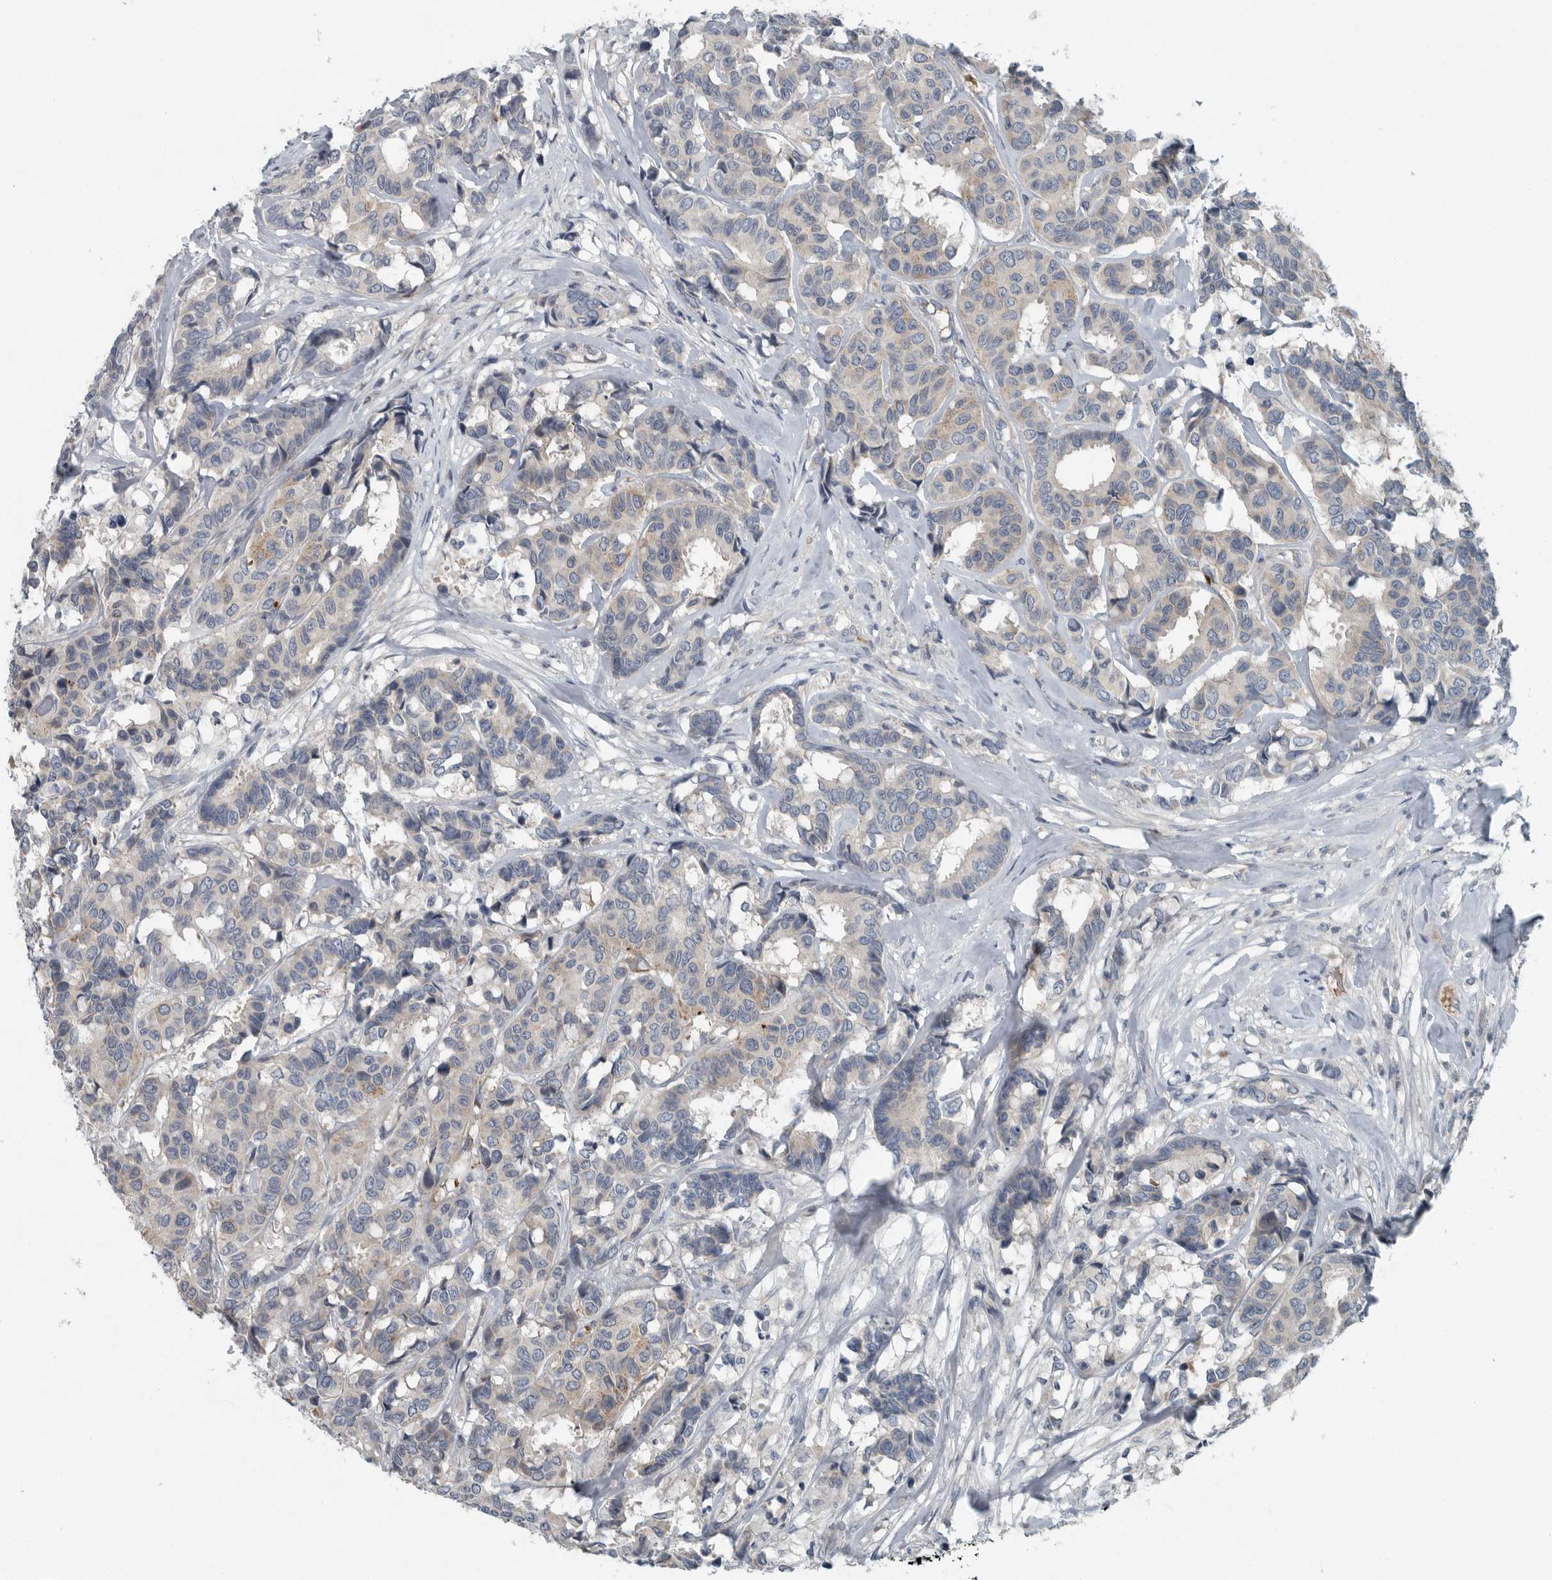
{"staining": {"intensity": "weak", "quantity": "25%-75%", "location": "cytoplasmic/membranous"}, "tissue": "breast cancer", "cell_type": "Tumor cells", "image_type": "cancer", "snomed": [{"axis": "morphology", "description": "Duct carcinoma"}, {"axis": "topography", "description": "Breast"}], "caption": "This is a photomicrograph of immunohistochemistry (IHC) staining of breast cancer (infiltrating ductal carcinoma), which shows weak positivity in the cytoplasmic/membranous of tumor cells.", "gene": "MPP3", "patient": {"sex": "female", "age": 87}}